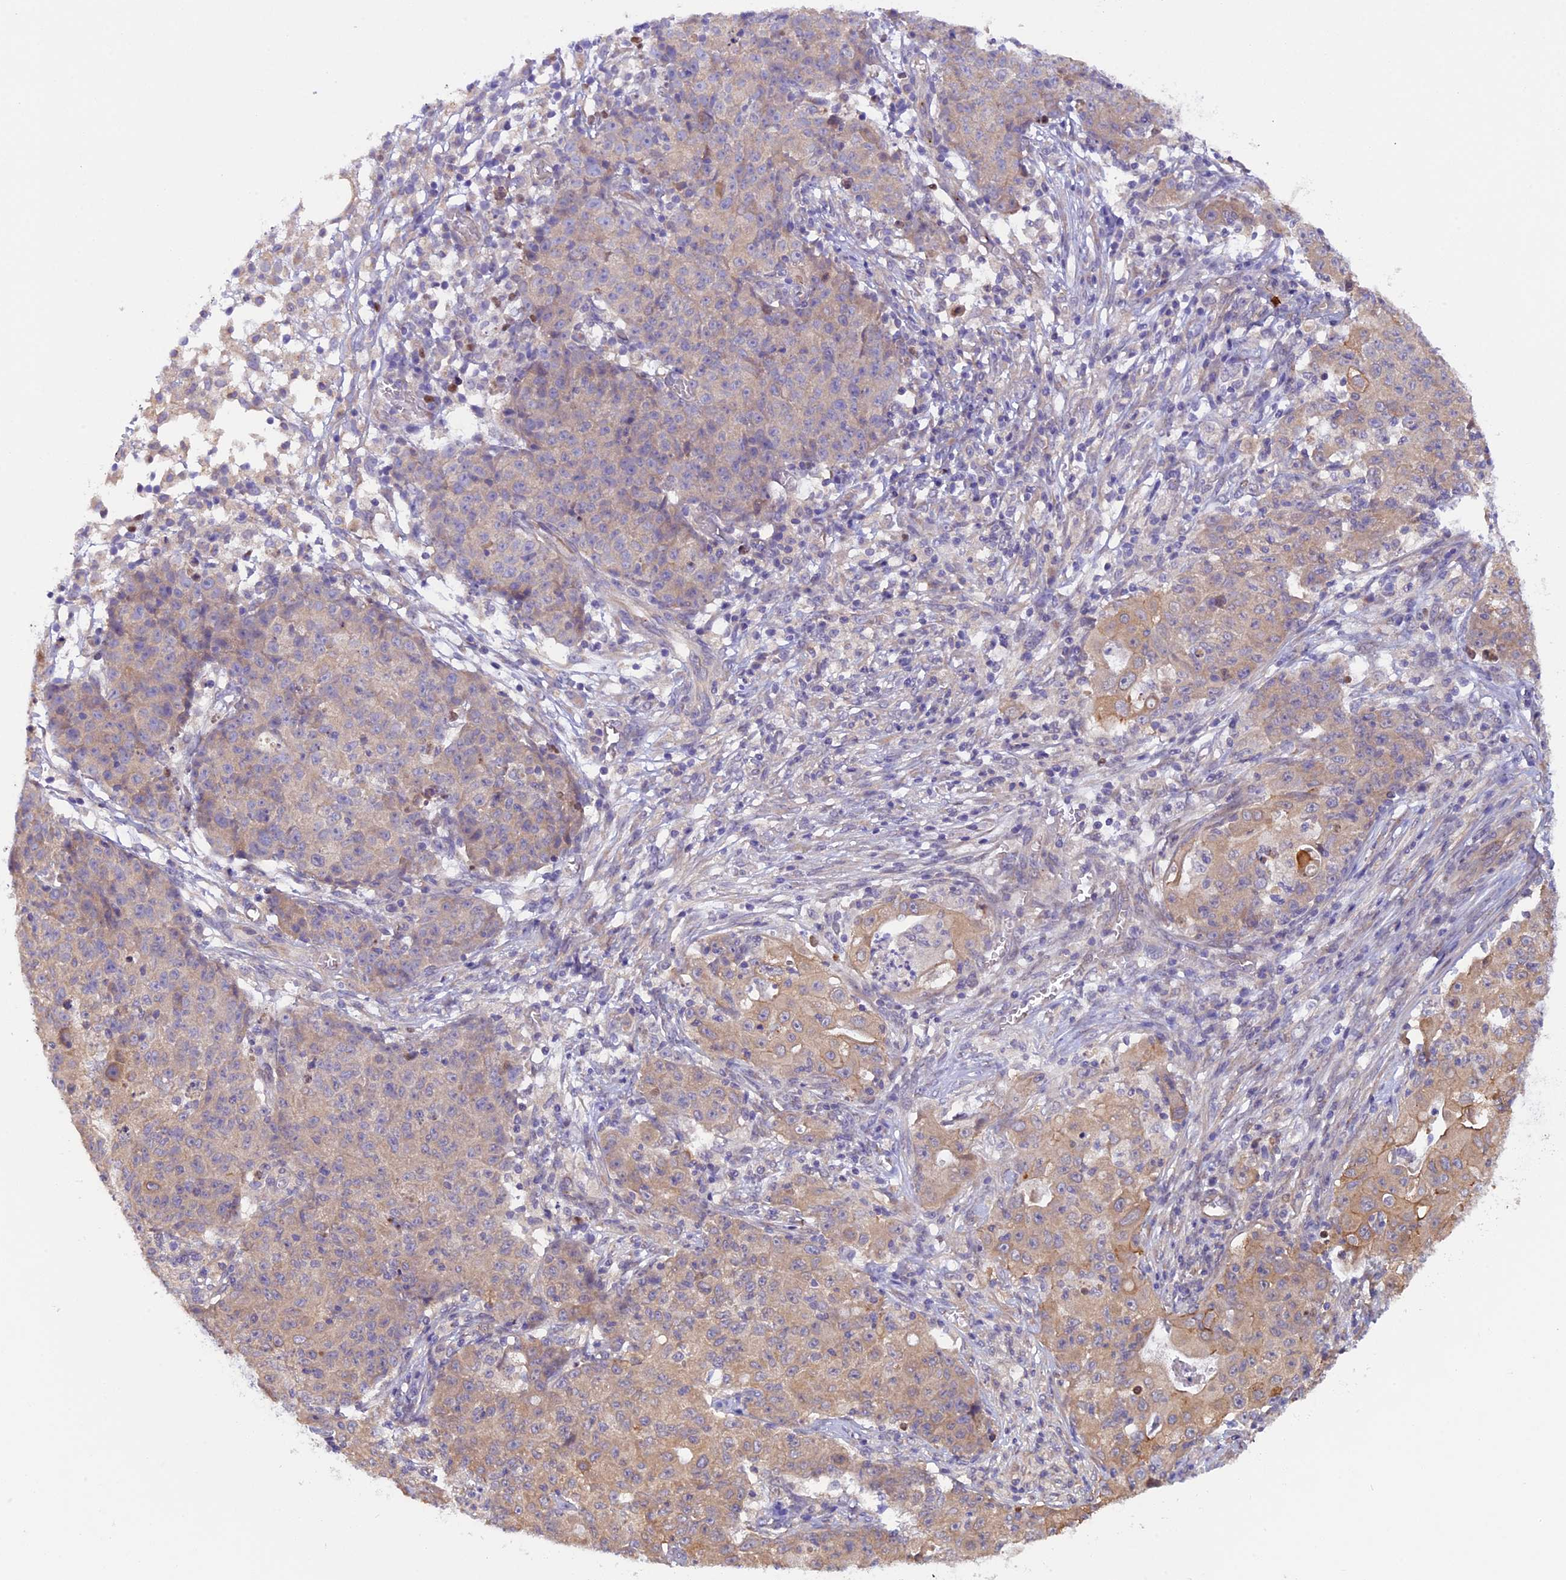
{"staining": {"intensity": "weak", "quantity": "25%-75%", "location": "cytoplasmic/membranous"}, "tissue": "ovarian cancer", "cell_type": "Tumor cells", "image_type": "cancer", "snomed": [{"axis": "morphology", "description": "Carcinoma, endometroid"}, {"axis": "topography", "description": "Ovary"}], "caption": "Immunohistochemical staining of human ovarian cancer shows low levels of weak cytoplasmic/membranous protein staining in approximately 25%-75% of tumor cells.", "gene": "CCDC9B", "patient": {"sex": "female", "age": 42}}